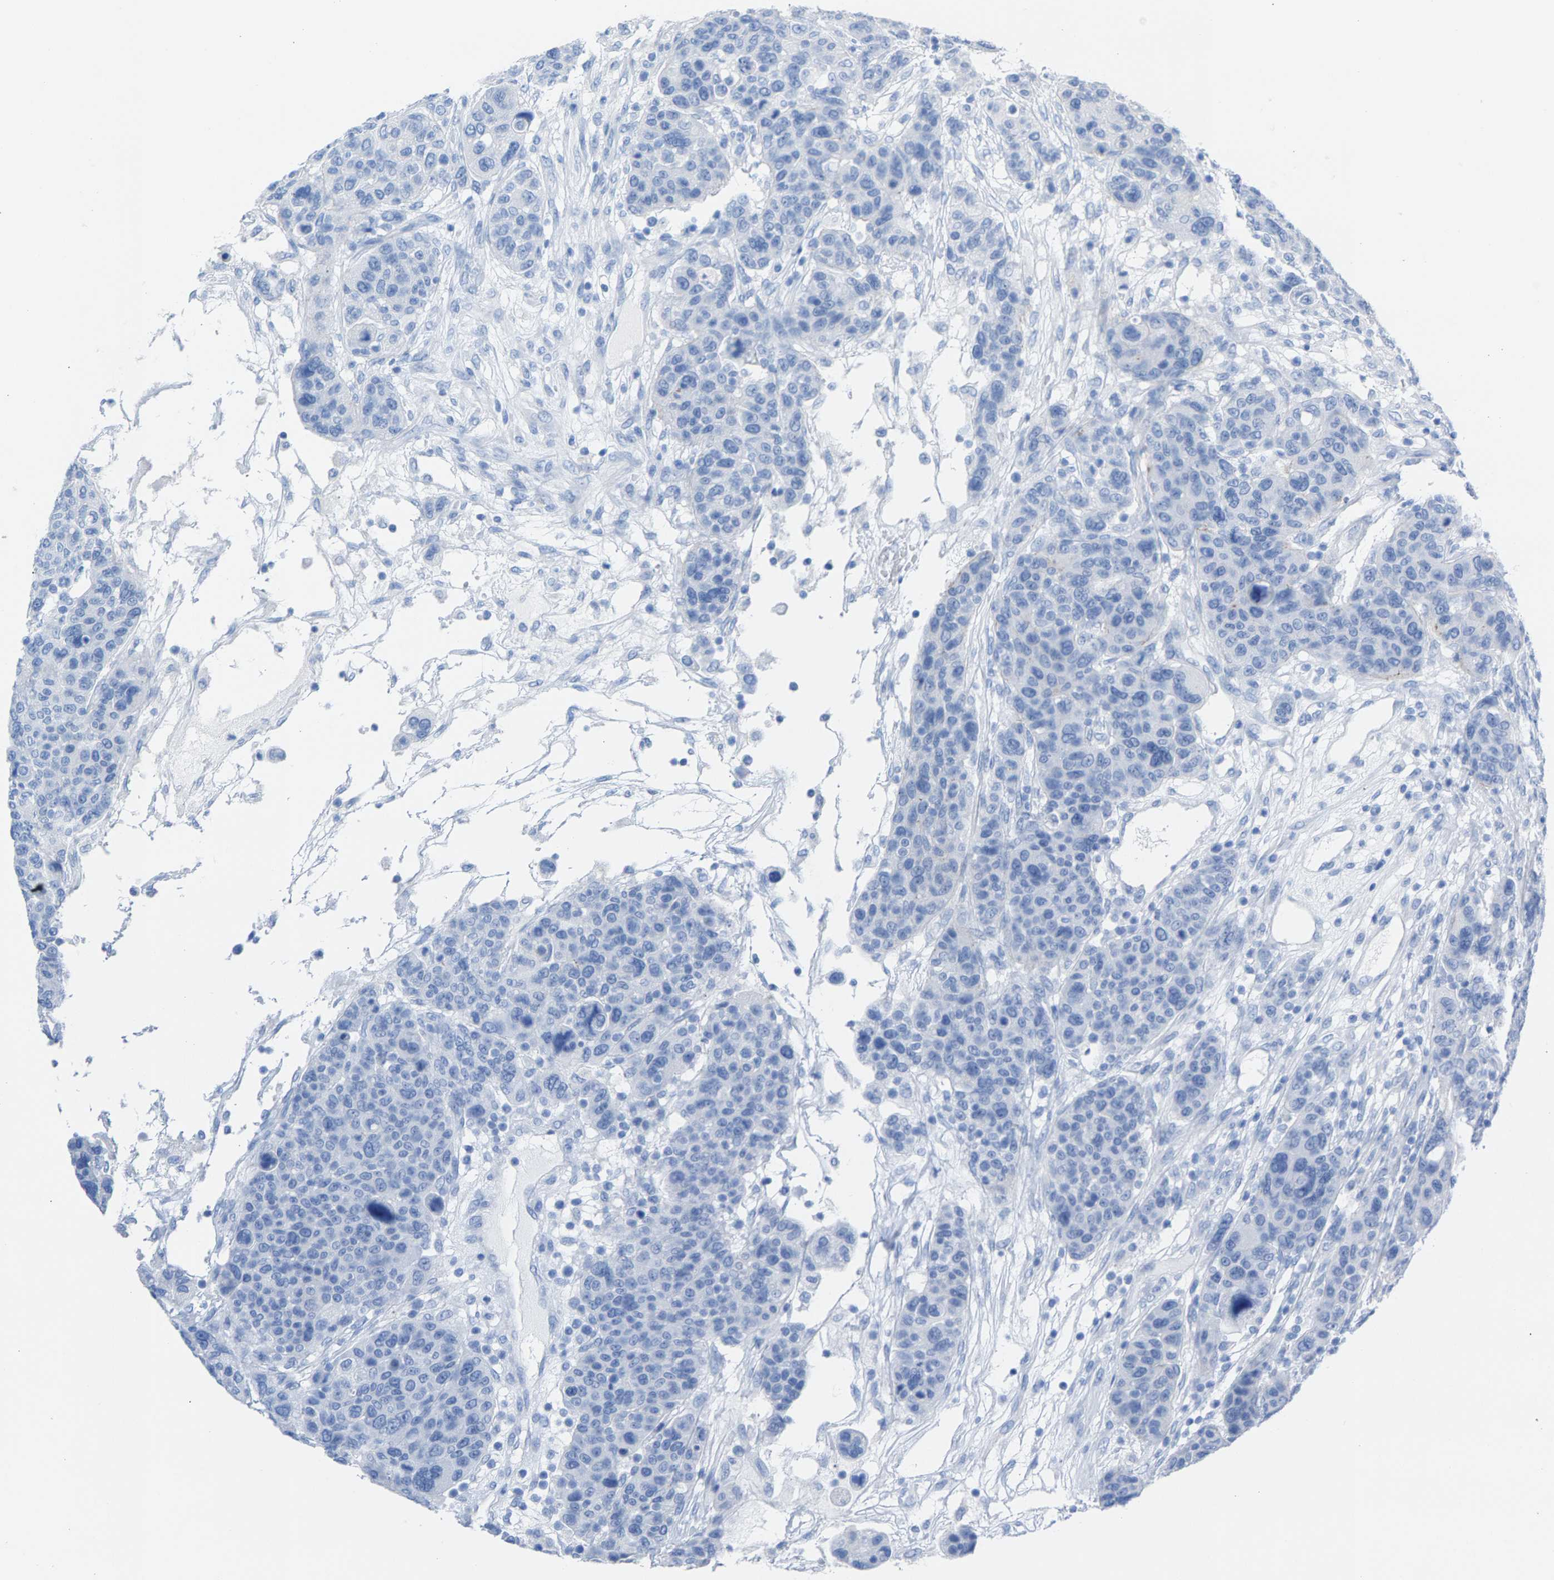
{"staining": {"intensity": "negative", "quantity": "none", "location": "none"}, "tissue": "breast cancer", "cell_type": "Tumor cells", "image_type": "cancer", "snomed": [{"axis": "morphology", "description": "Duct carcinoma"}, {"axis": "topography", "description": "Breast"}], "caption": "Histopathology image shows no significant protein positivity in tumor cells of infiltrating ductal carcinoma (breast).", "gene": "CPA1", "patient": {"sex": "female", "age": 37}}